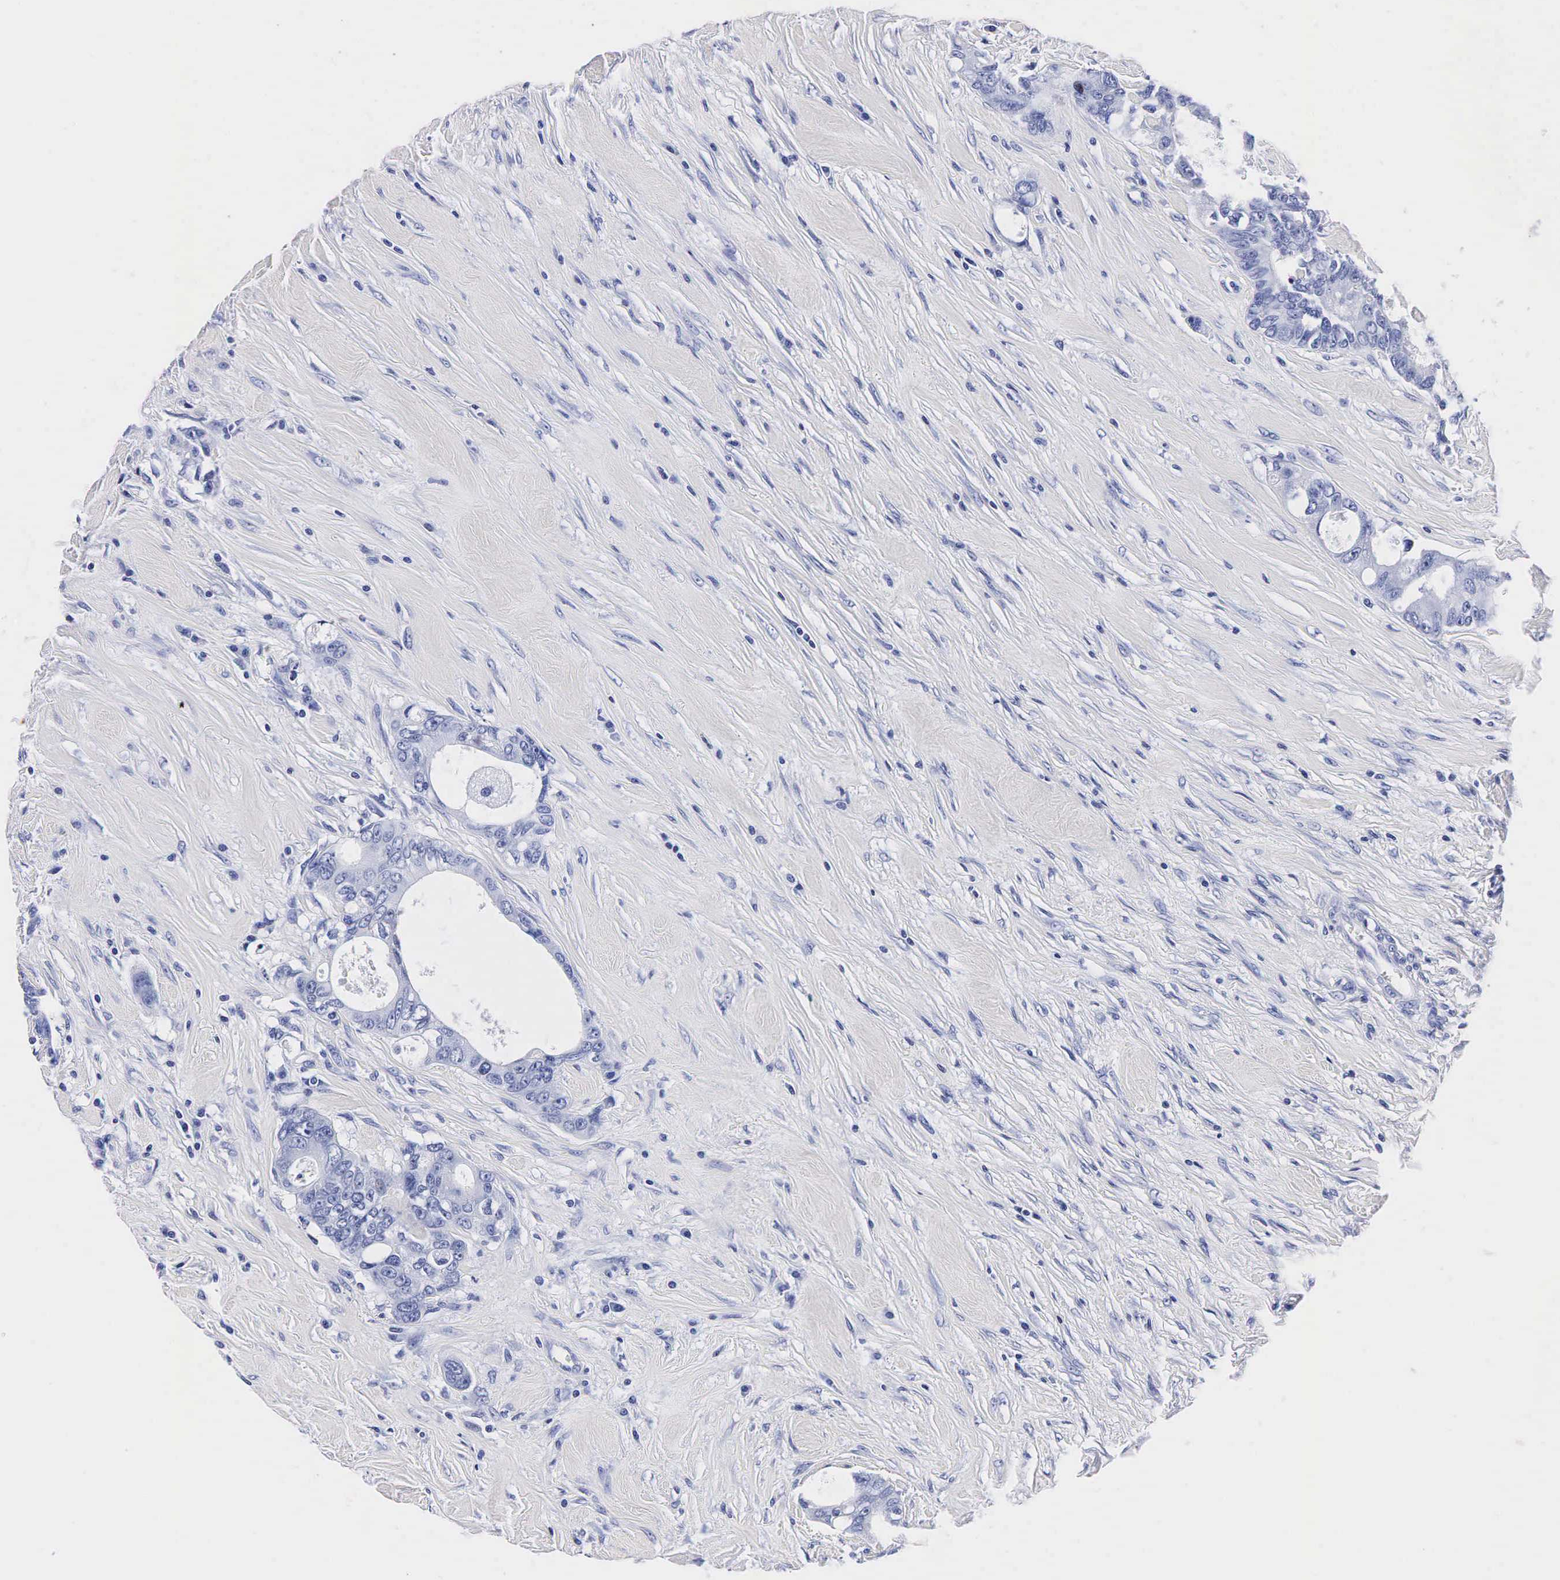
{"staining": {"intensity": "negative", "quantity": "none", "location": "none"}, "tissue": "colorectal cancer", "cell_type": "Tumor cells", "image_type": "cancer", "snomed": [{"axis": "morphology", "description": "Adenocarcinoma, NOS"}, {"axis": "topography", "description": "Rectum"}], "caption": "The photomicrograph exhibits no significant positivity in tumor cells of adenocarcinoma (colorectal).", "gene": "TG", "patient": {"sex": "female", "age": 57}}